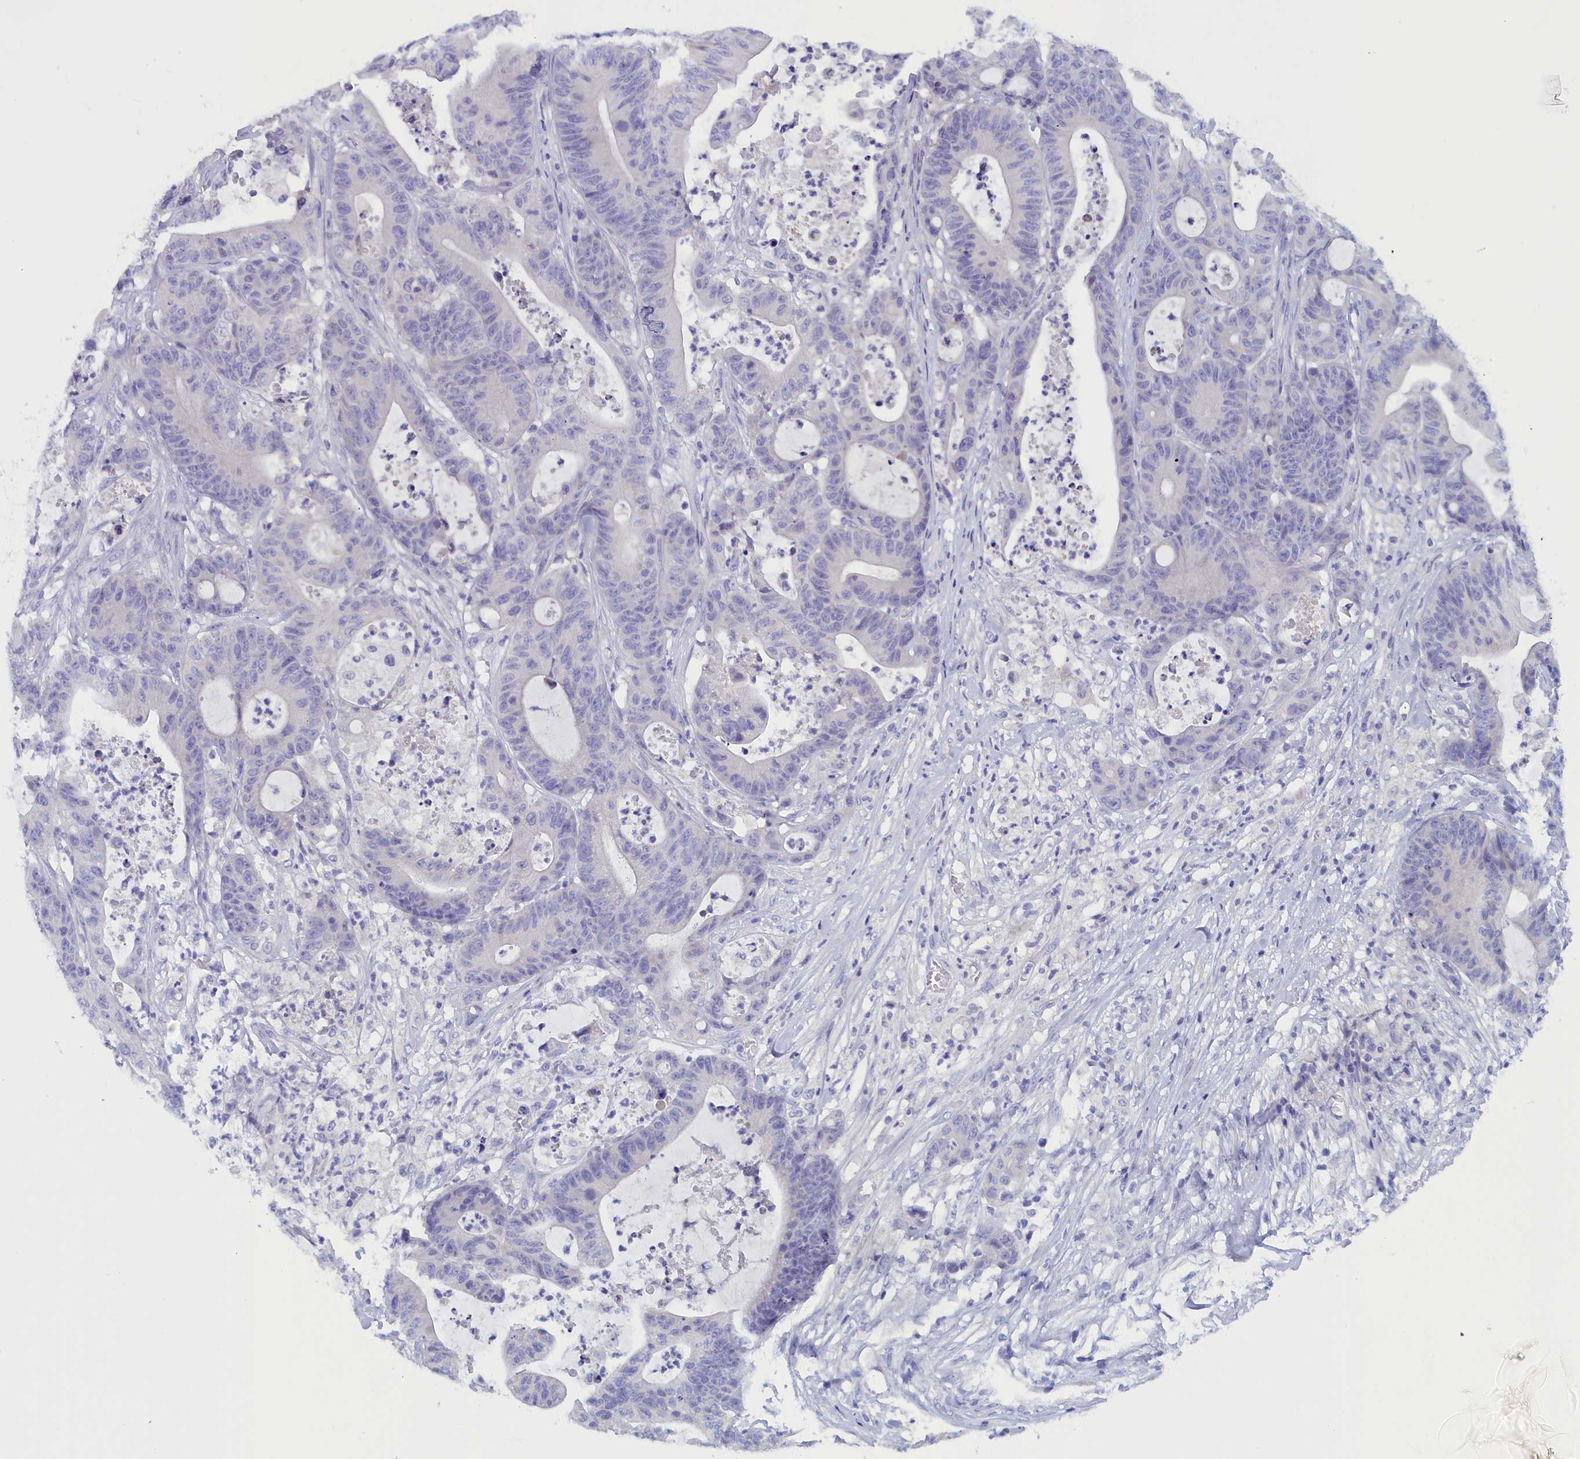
{"staining": {"intensity": "negative", "quantity": "none", "location": "none"}, "tissue": "colorectal cancer", "cell_type": "Tumor cells", "image_type": "cancer", "snomed": [{"axis": "morphology", "description": "Adenocarcinoma, NOS"}, {"axis": "topography", "description": "Colon"}], "caption": "Immunohistochemical staining of human colorectal cancer exhibits no significant positivity in tumor cells.", "gene": "ANKRD2", "patient": {"sex": "female", "age": 84}}